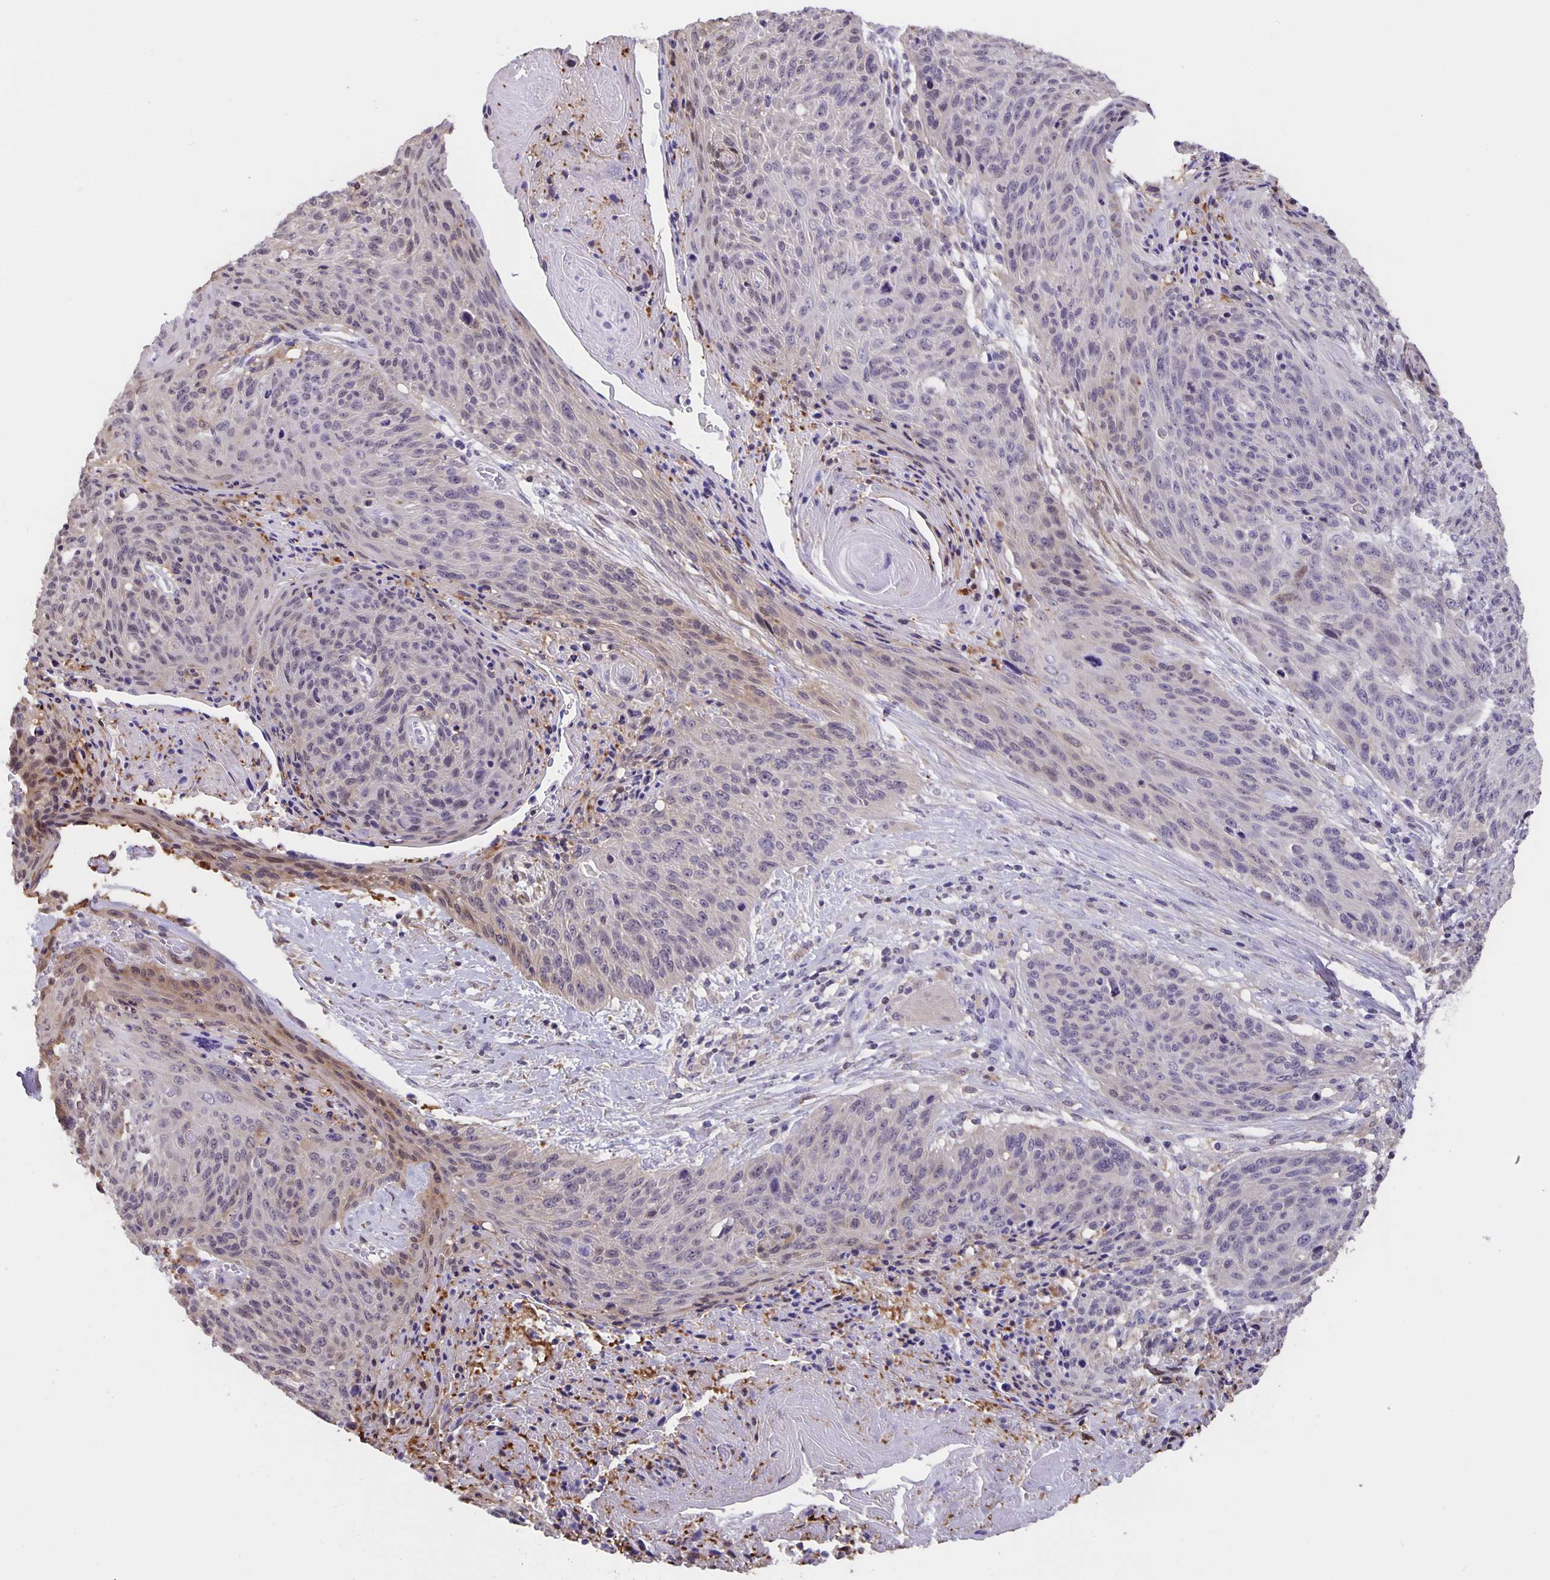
{"staining": {"intensity": "weak", "quantity": "<25%", "location": "cytoplasmic/membranous,nuclear"}, "tissue": "cervical cancer", "cell_type": "Tumor cells", "image_type": "cancer", "snomed": [{"axis": "morphology", "description": "Squamous cell carcinoma, NOS"}, {"axis": "topography", "description": "Cervix"}], "caption": "This is an immunohistochemistry (IHC) micrograph of human cervical cancer. There is no staining in tumor cells.", "gene": "MARCHF6", "patient": {"sex": "female", "age": 45}}